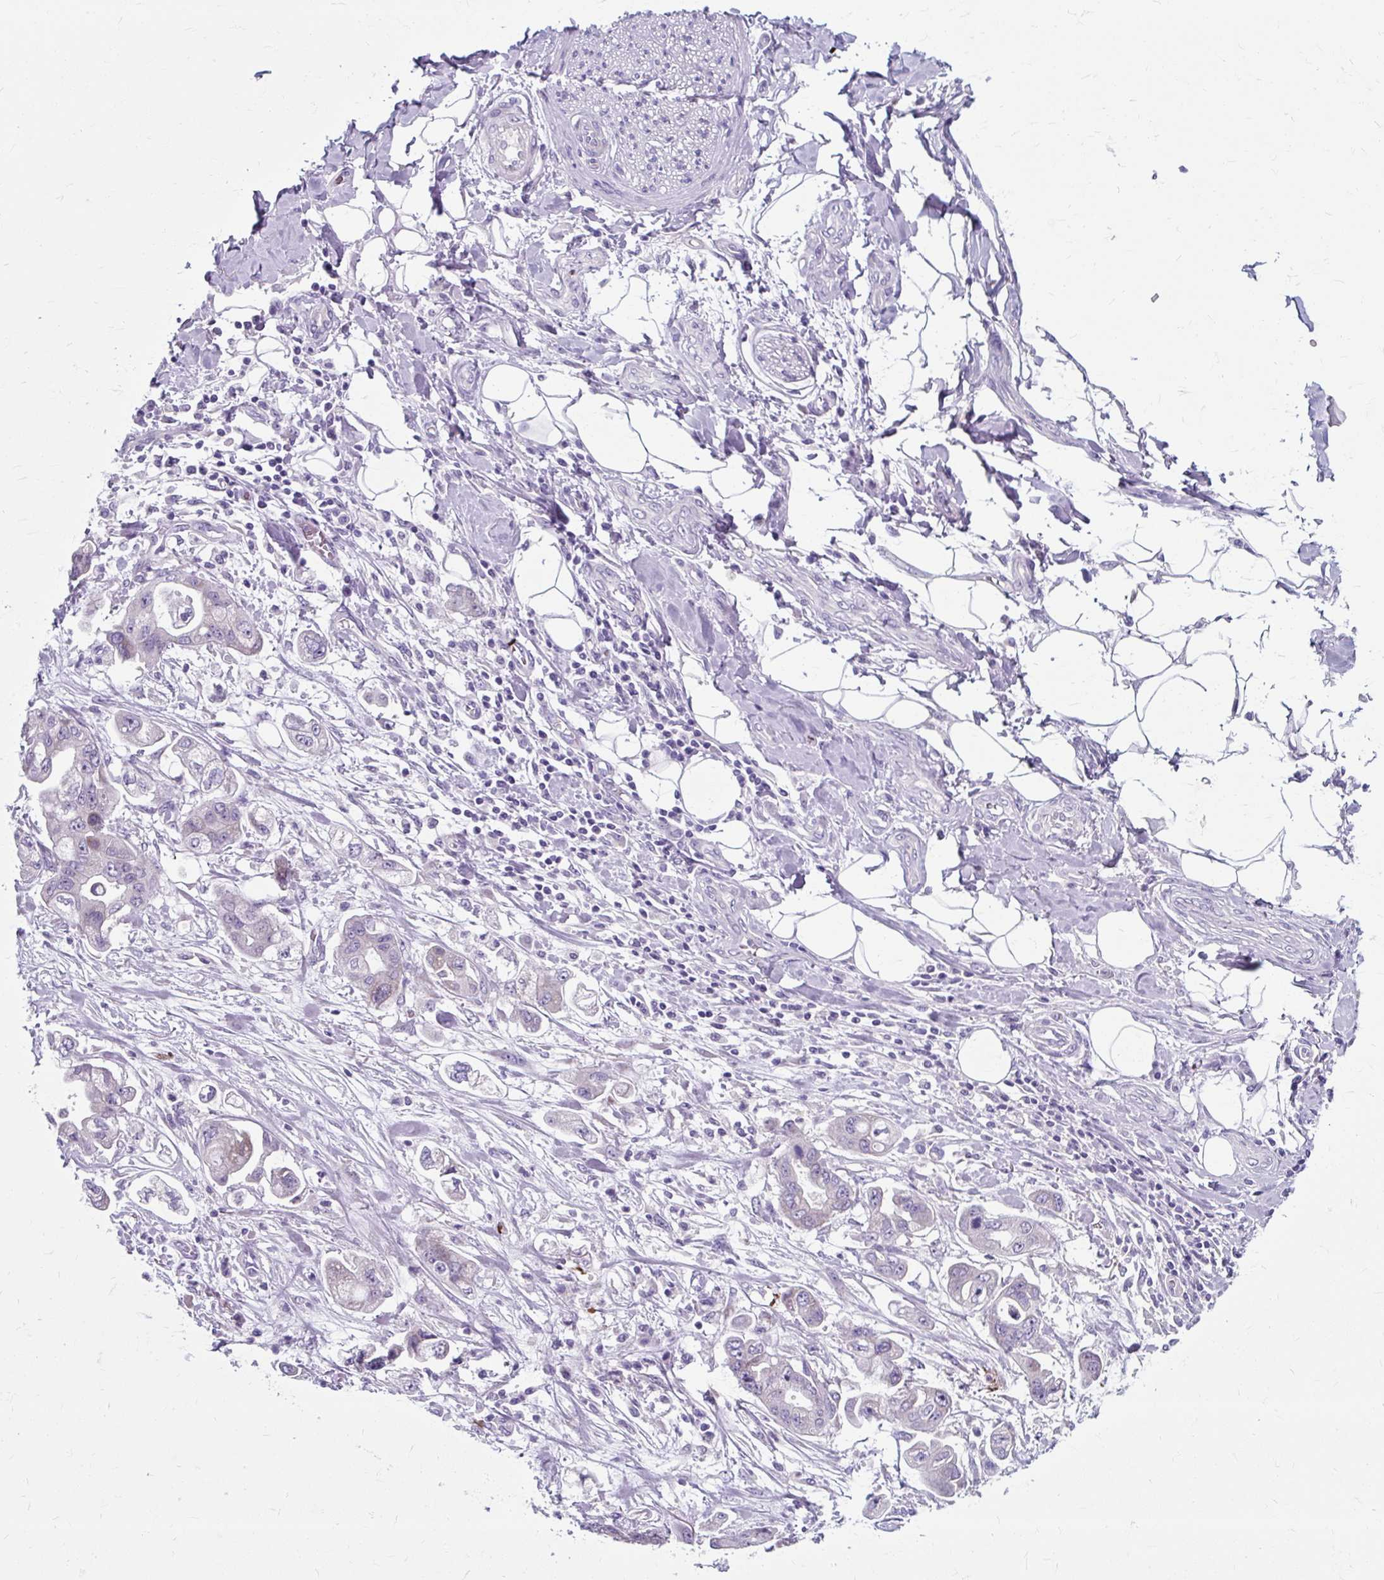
{"staining": {"intensity": "negative", "quantity": "none", "location": "none"}, "tissue": "stomach cancer", "cell_type": "Tumor cells", "image_type": "cancer", "snomed": [{"axis": "morphology", "description": "Adenocarcinoma, NOS"}, {"axis": "topography", "description": "Stomach"}], "caption": "The photomicrograph demonstrates no significant staining in tumor cells of adenocarcinoma (stomach). Brightfield microscopy of immunohistochemistry (IHC) stained with DAB (brown) and hematoxylin (blue), captured at high magnification.", "gene": "ZNF555", "patient": {"sex": "male", "age": 62}}